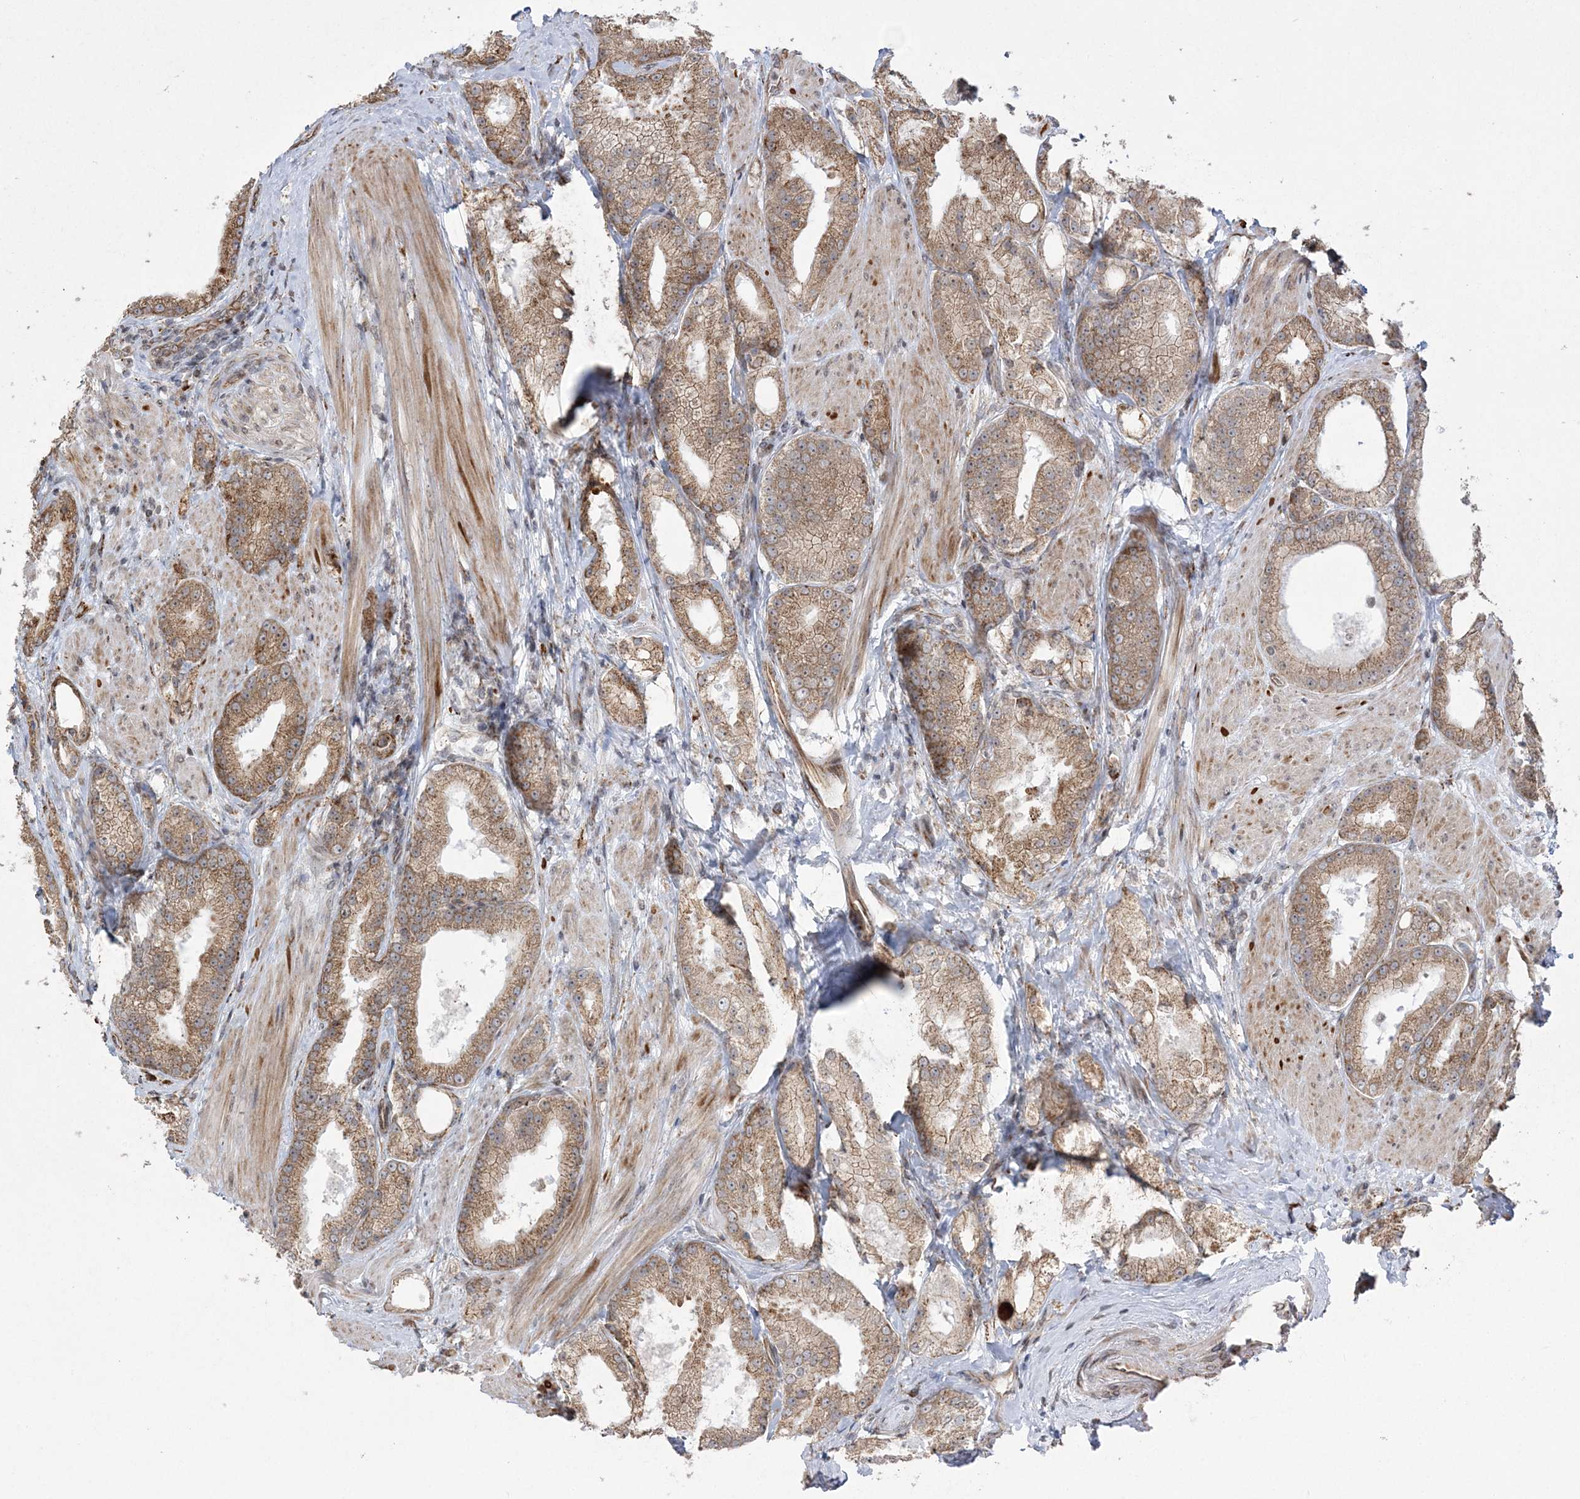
{"staining": {"intensity": "moderate", "quantity": ">75%", "location": "cytoplasmic/membranous"}, "tissue": "prostate cancer", "cell_type": "Tumor cells", "image_type": "cancer", "snomed": [{"axis": "morphology", "description": "Adenocarcinoma, Low grade"}, {"axis": "topography", "description": "Prostate"}], "caption": "Immunohistochemical staining of adenocarcinoma (low-grade) (prostate) shows medium levels of moderate cytoplasmic/membranous staining in approximately >75% of tumor cells. (Brightfield microscopy of DAB IHC at high magnification).", "gene": "EFCAB12", "patient": {"sex": "male", "age": 67}}